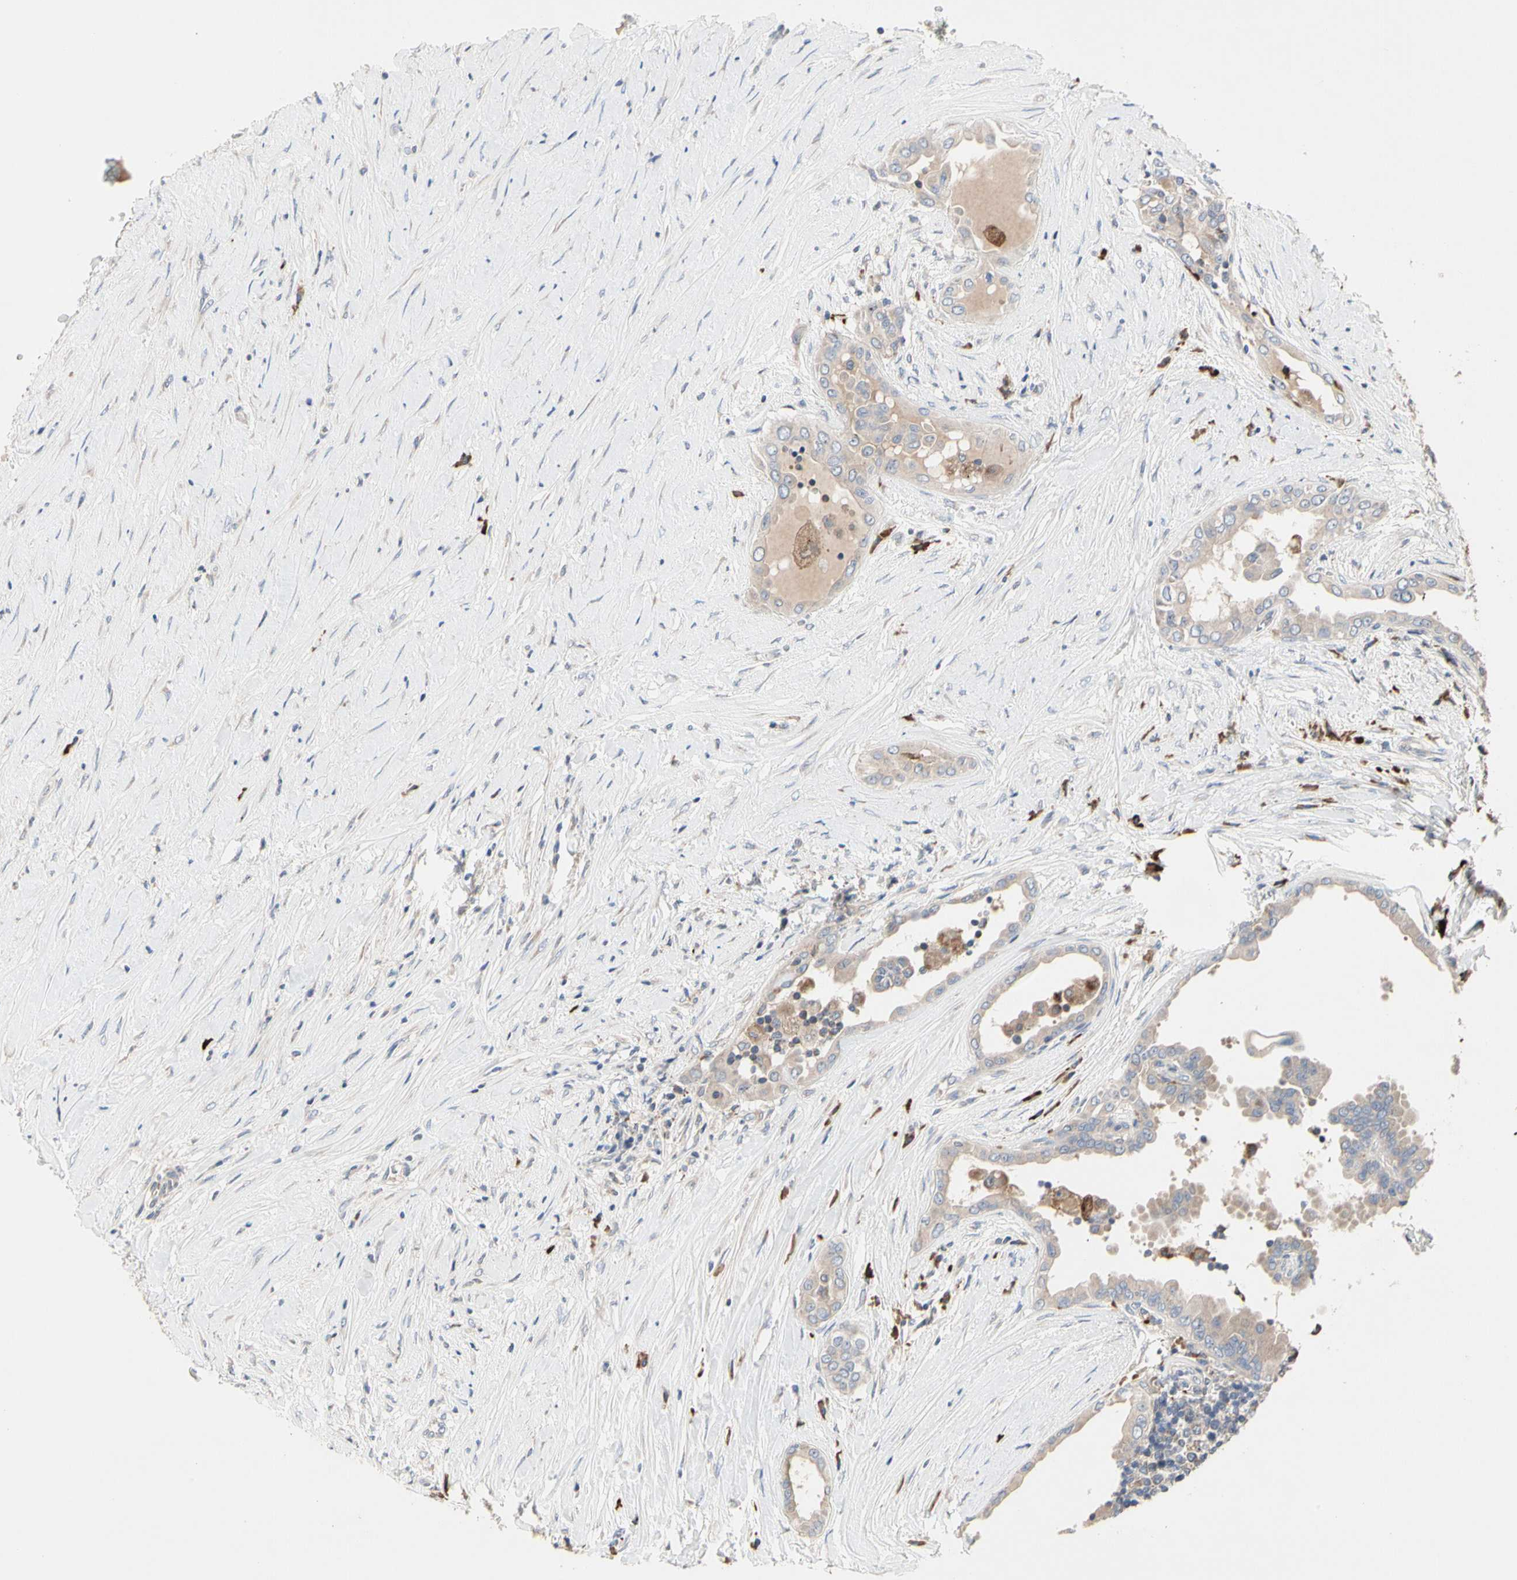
{"staining": {"intensity": "weak", "quantity": ">75%", "location": "cytoplasmic/membranous"}, "tissue": "thyroid cancer", "cell_type": "Tumor cells", "image_type": "cancer", "snomed": [{"axis": "morphology", "description": "Papillary adenocarcinoma, NOS"}, {"axis": "topography", "description": "Thyroid gland"}], "caption": "Immunohistochemistry (IHC) histopathology image of neoplastic tissue: human thyroid cancer (papillary adenocarcinoma) stained using IHC exhibits low levels of weak protein expression localized specifically in the cytoplasmic/membranous of tumor cells, appearing as a cytoplasmic/membranous brown color.", "gene": "MMEL1", "patient": {"sex": "male", "age": 33}}